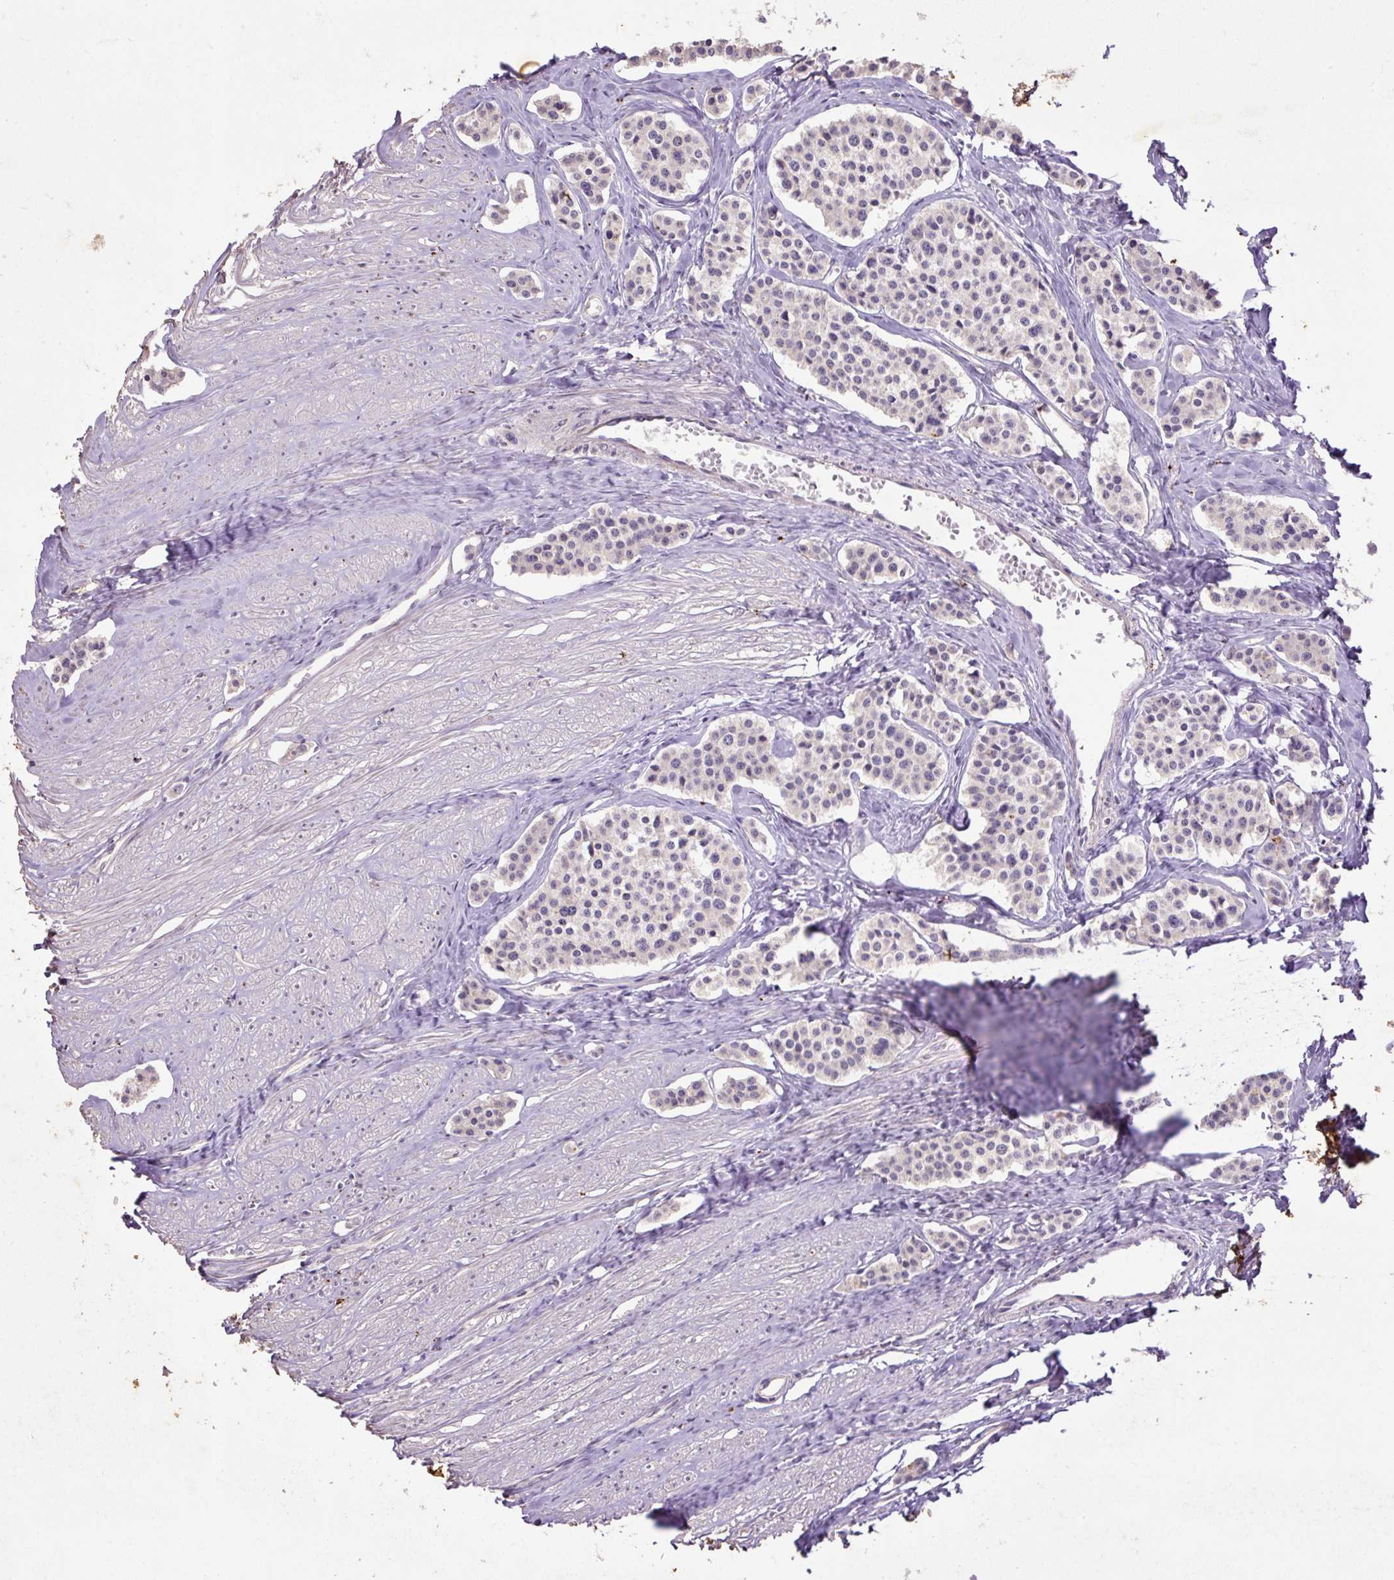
{"staining": {"intensity": "negative", "quantity": "none", "location": "none"}, "tissue": "carcinoid", "cell_type": "Tumor cells", "image_type": "cancer", "snomed": [{"axis": "morphology", "description": "Carcinoid, malignant, NOS"}, {"axis": "topography", "description": "Small intestine"}], "caption": "Immunohistochemistry (IHC) micrograph of human carcinoid (malignant) stained for a protein (brown), which demonstrates no positivity in tumor cells. The staining is performed using DAB brown chromogen with nuclei counter-stained in using hematoxylin.", "gene": "LRTM2", "patient": {"sex": "male", "age": 60}}